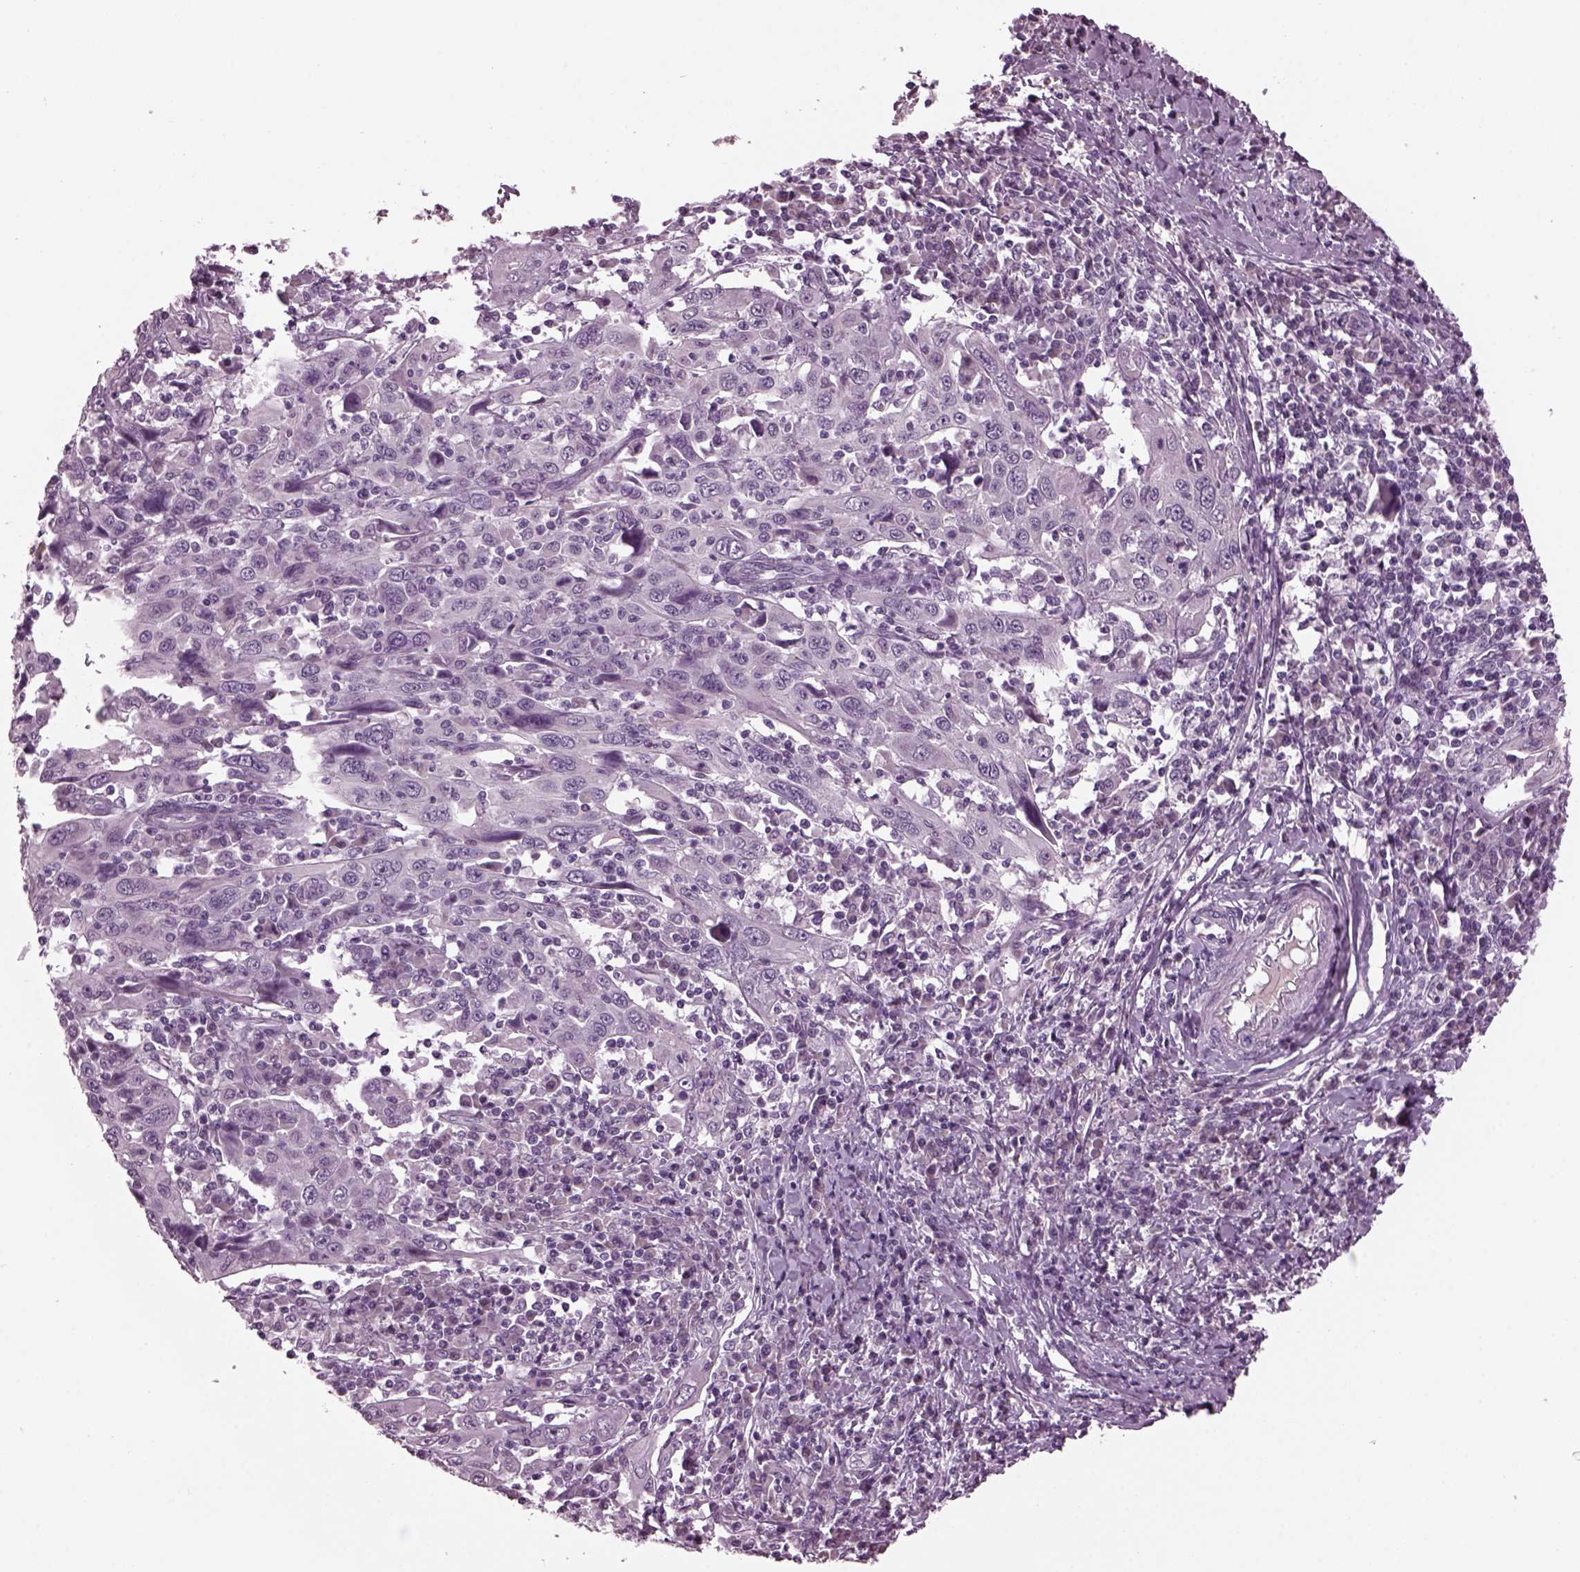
{"staining": {"intensity": "negative", "quantity": "none", "location": "none"}, "tissue": "cervical cancer", "cell_type": "Tumor cells", "image_type": "cancer", "snomed": [{"axis": "morphology", "description": "Squamous cell carcinoma, NOS"}, {"axis": "topography", "description": "Cervix"}], "caption": "Tumor cells are negative for brown protein staining in cervical squamous cell carcinoma.", "gene": "CLCN4", "patient": {"sex": "female", "age": 46}}